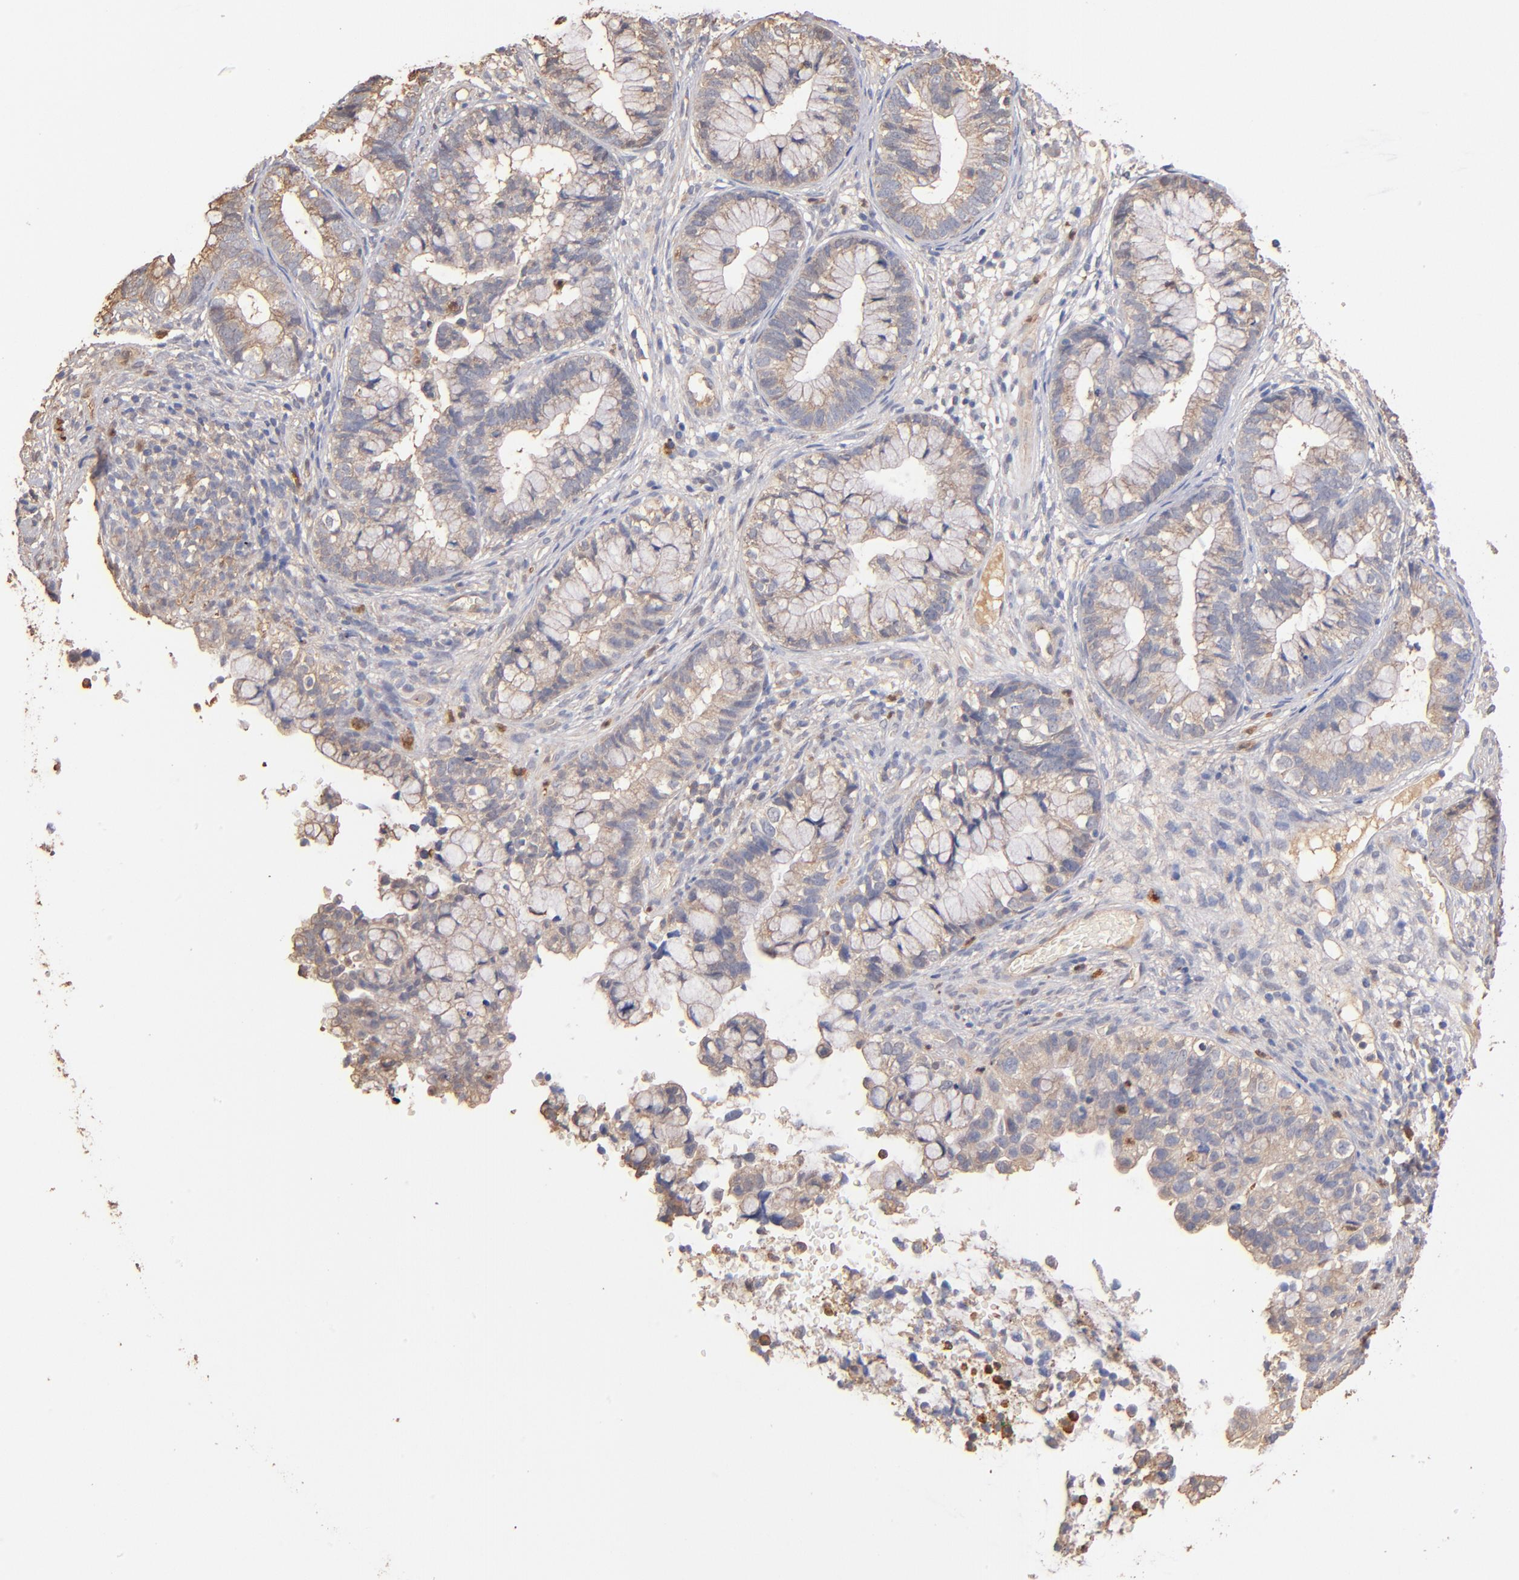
{"staining": {"intensity": "weak", "quantity": "25%-75%", "location": "cytoplasmic/membranous"}, "tissue": "cervical cancer", "cell_type": "Tumor cells", "image_type": "cancer", "snomed": [{"axis": "morphology", "description": "Adenocarcinoma, NOS"}, {"axis": "topography", "description": "Cervix"}], "caption": "A photomicrograph showing weak cytoplasmic/membranous expression in about 25%-75% of tumor cells in adenocarcinoma (cervical), as visualized by brown immunohistochemical staining.", "gene": "RO60", "patient": {"sex": "female", "age": 44}}